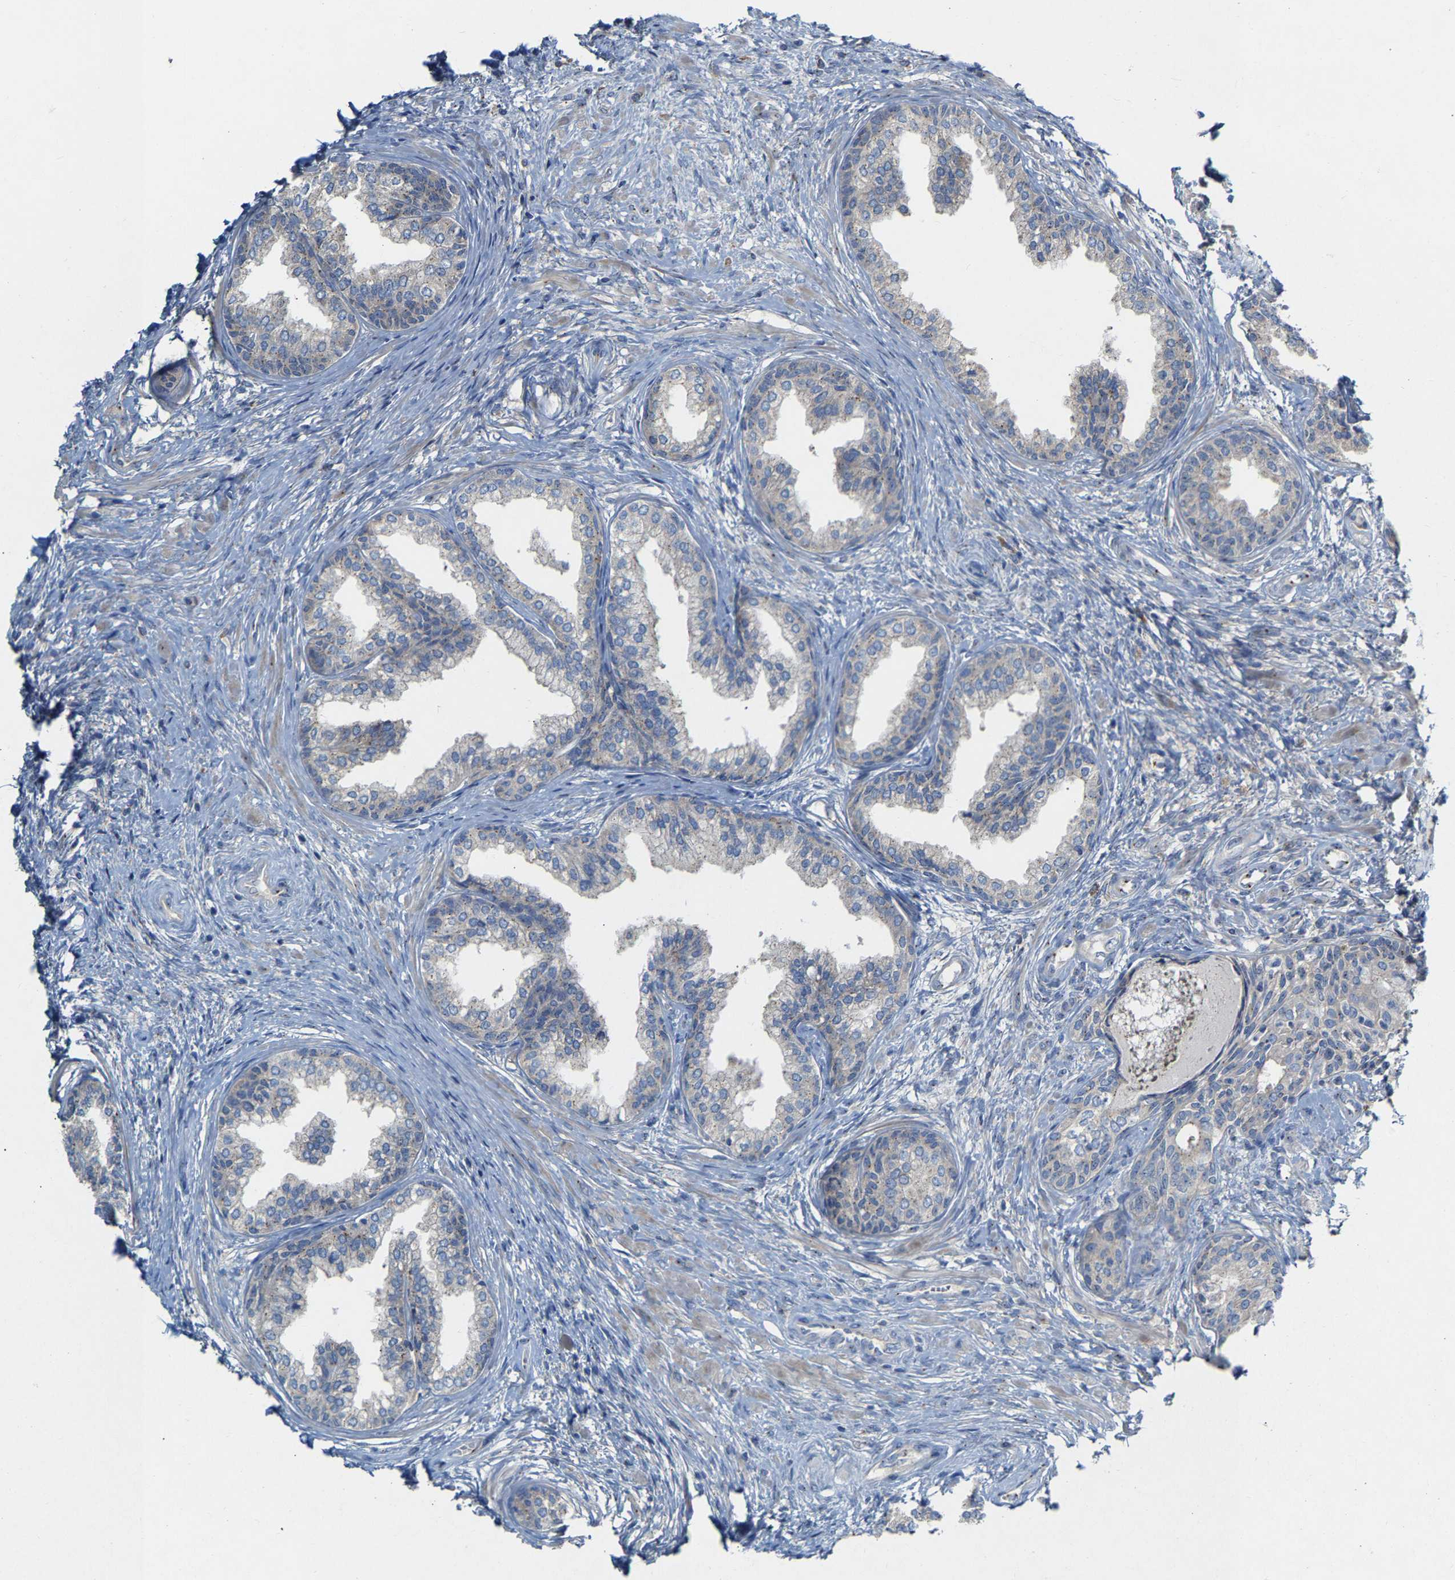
{"staining": {"intensity": "weak", "quantity": "<25%", "location": "cytoplasmic/membranous"}, "tissue": "prostate", "cell_type": "Glandular cells", "image_type": "normal", "snomed": [{"axis": "morphology", "description": "Normal tissue, NOS"}, {"axis": "topography", "description": "Prostate"}], "caption": "Protein analysis of unremarkable prostate displays no significant expression in glandular cells. (Immunohistochemistry, brightfield microscopy, high magnification).", "gene": "PCNT", "patient": {"sex": "male", "age": 76}}